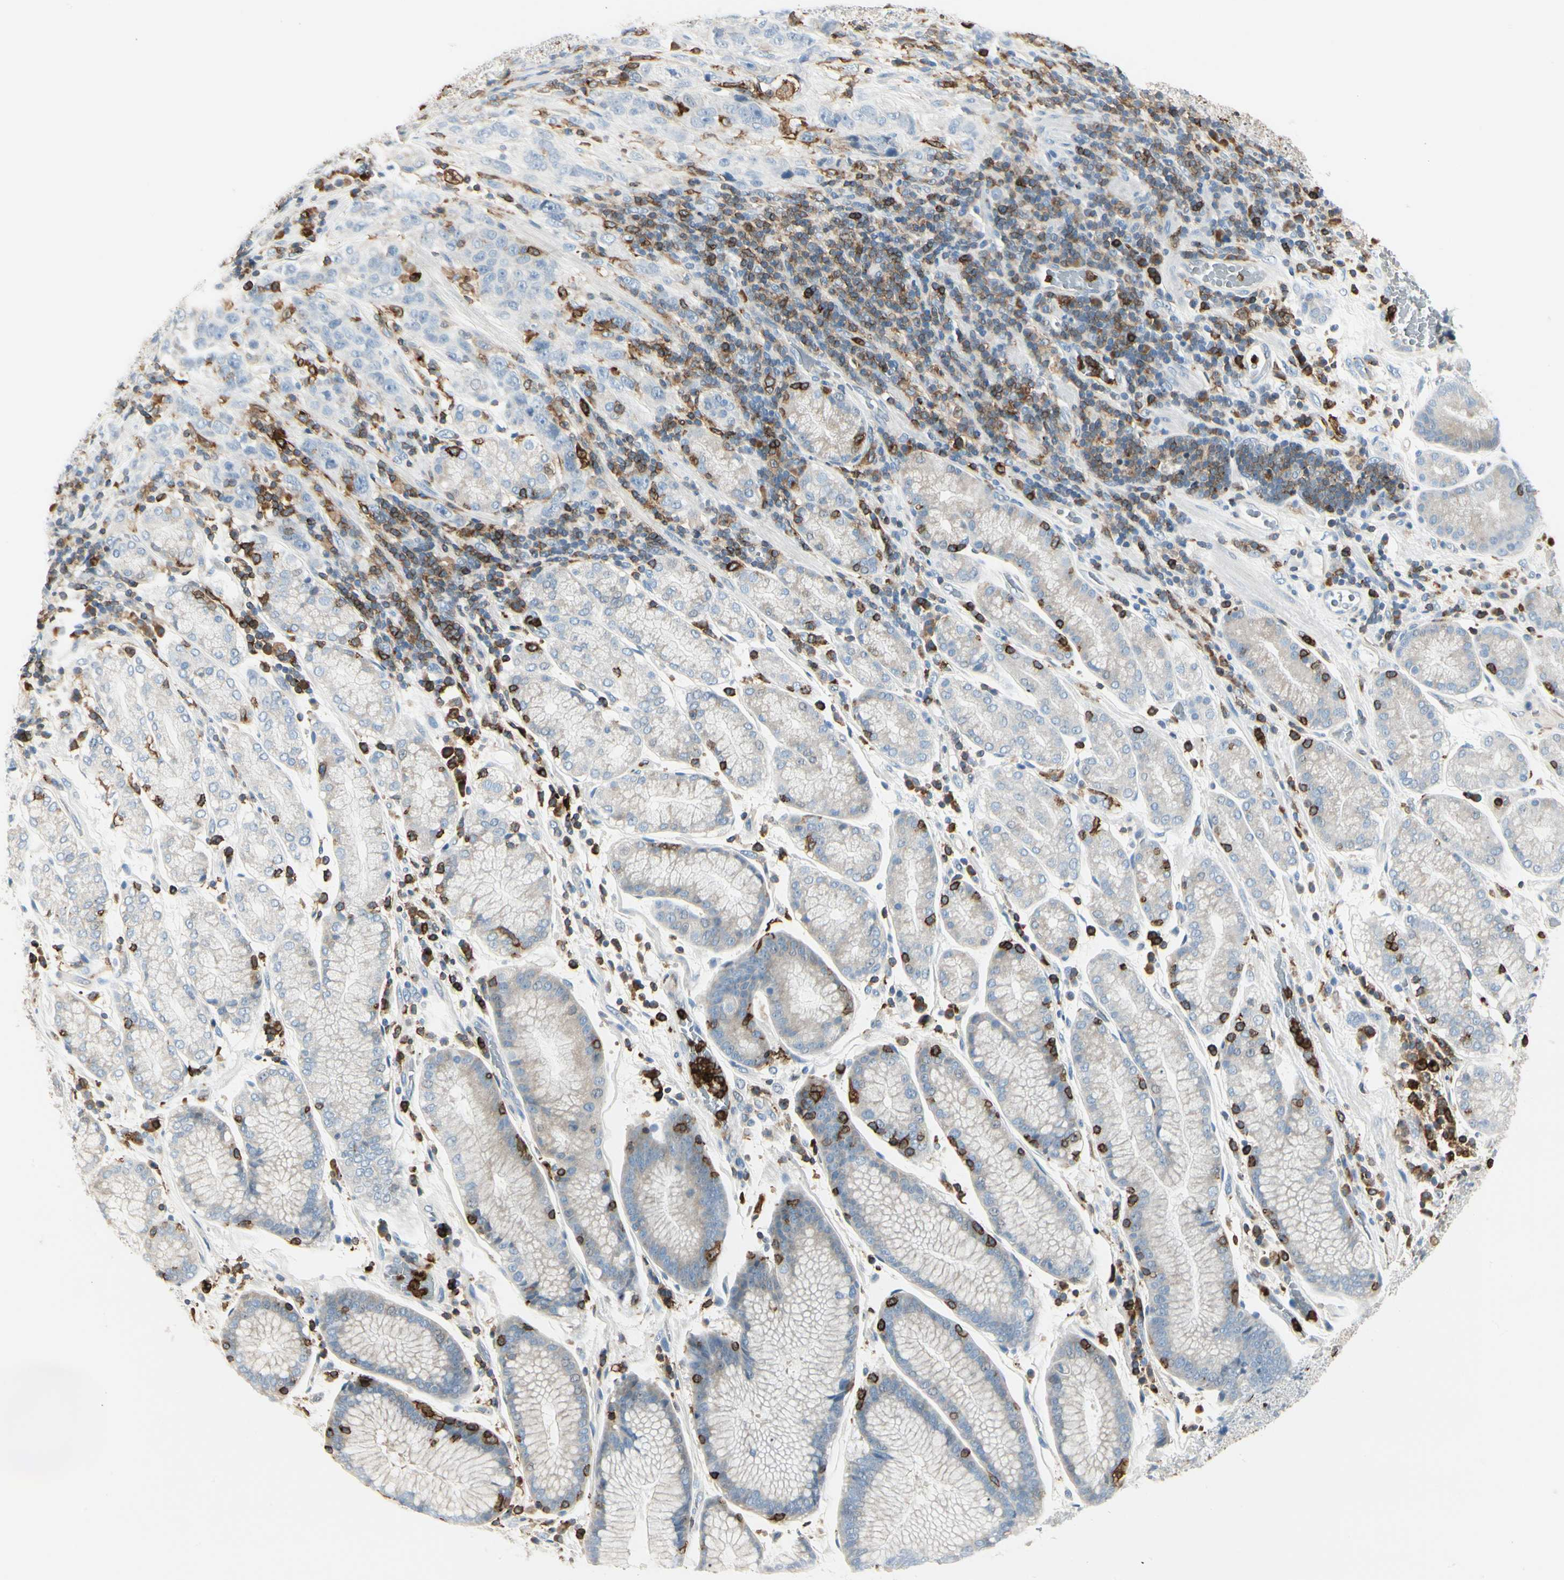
{"staining": {"intensity": "negative", "quantity": "none", "location": "none"}, "tissue": "stomach cancer", "cell_type": "Tumor cells", "image_type": "cancer", "snomed": [{"axis": "morphology", "description": "Normal tissue, NOS"}, {"axis": "morphology", "description": "Adenocarcinoma, NOS"}, {"axis": "topography", "description": "Stomach"}], "caption": "Immunohistochemistry of stomach cancer displays no positivity in tumor cells. Brightfield microscopy of IHC stained with DAB (3,3'-diaminobenzidine) (brown) and hematoxylin (blue), captured at high magnification.", "gene": "ITGB2", "patient": {"sex": "male", "age": 48}}